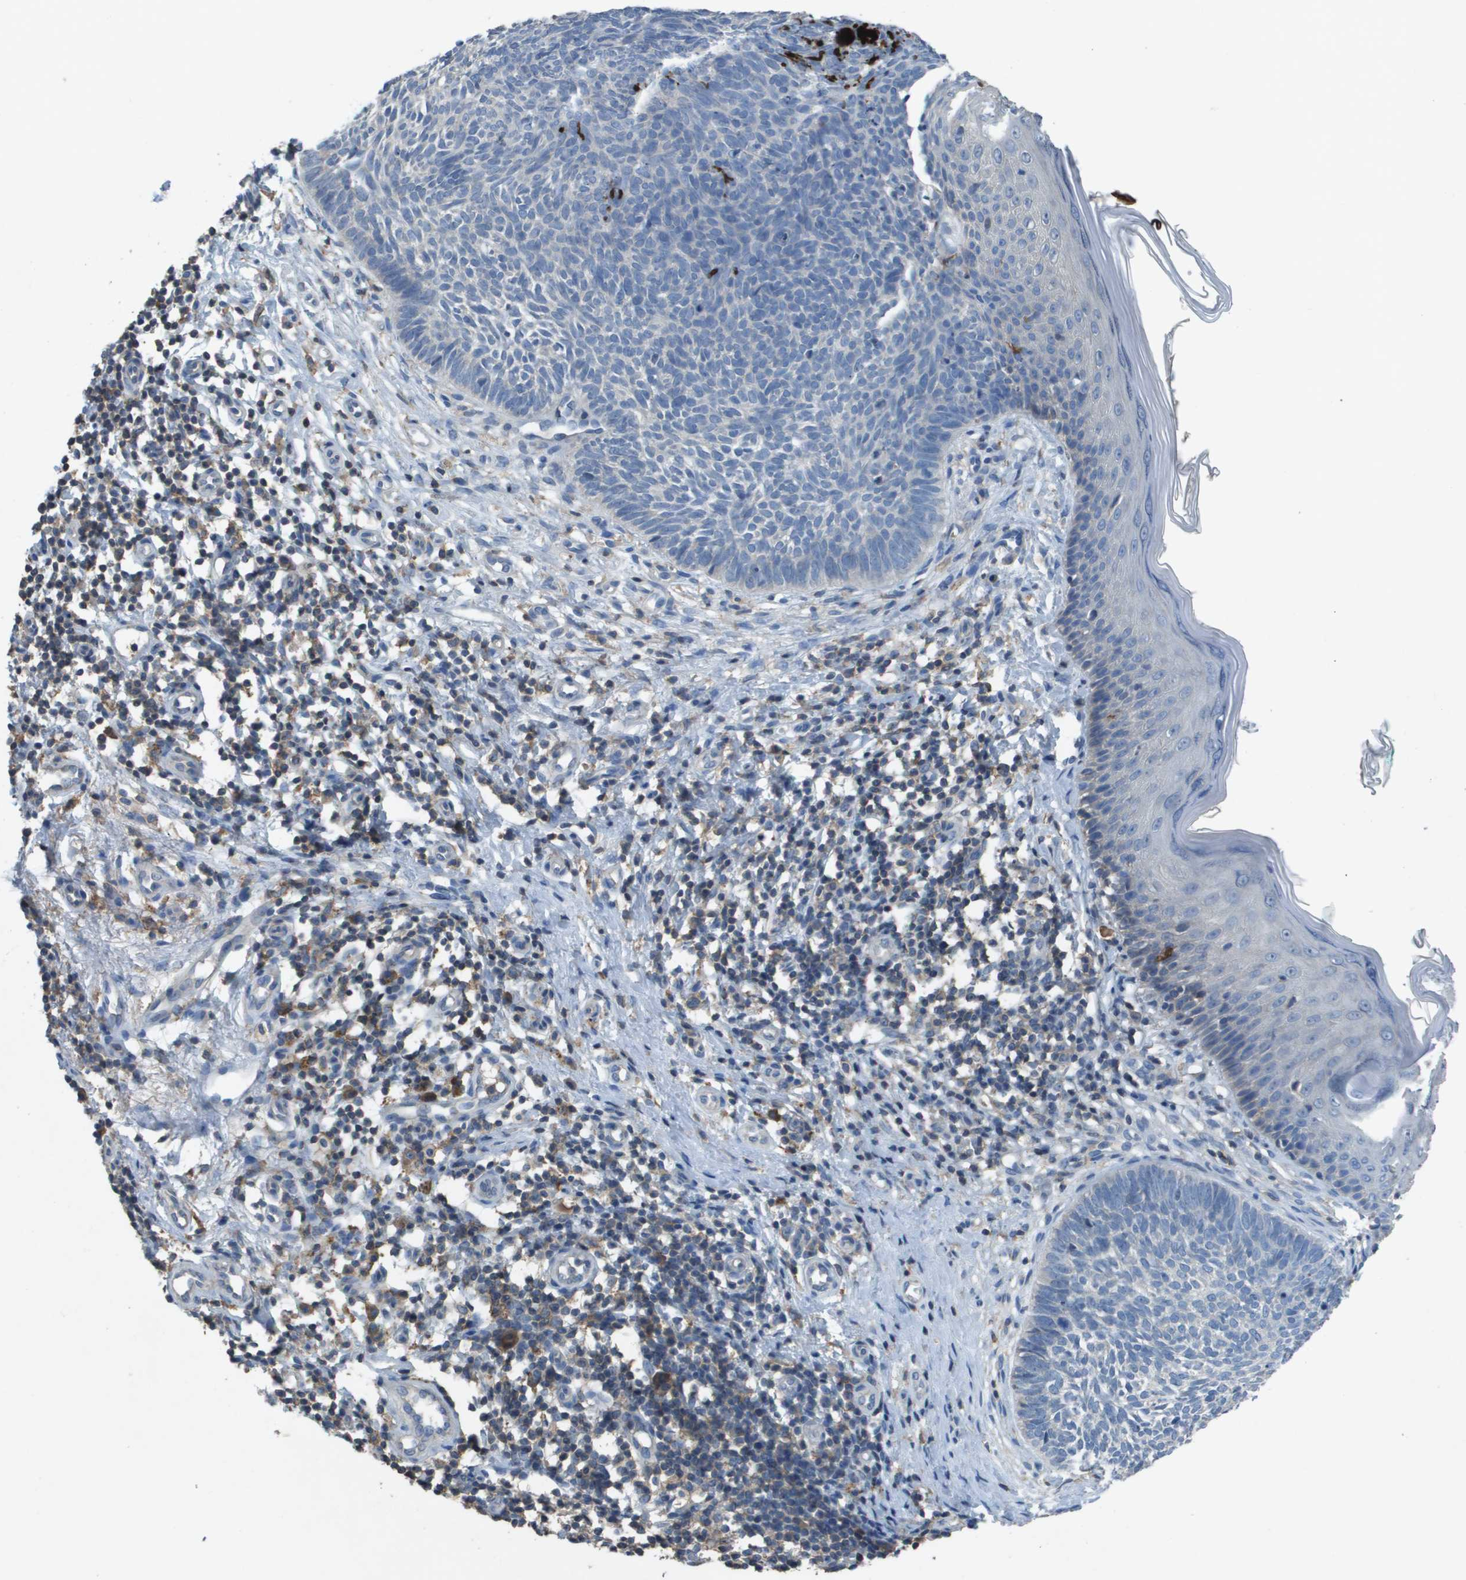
{"staining": {"intensity": "negative", "quantity": "none", "location": "none"}, "tissue": "skin cancer", "cell_type": "Tumor cells", "image_type": "cancer", "snomed": [{"axis": "morphology", "description": "Basal cell carcinoma"}, {"axis": "topography", "description": "Skin"}], "caption": "Immunohistochemistry (IHC) photomicrograph of skin cancer (basal cell carcinoma) stained for a protein (brown), which exhibits no expression in tumor cells.", "gene": "CLCA4", "patient": {"sex": "male", "age": 60}}